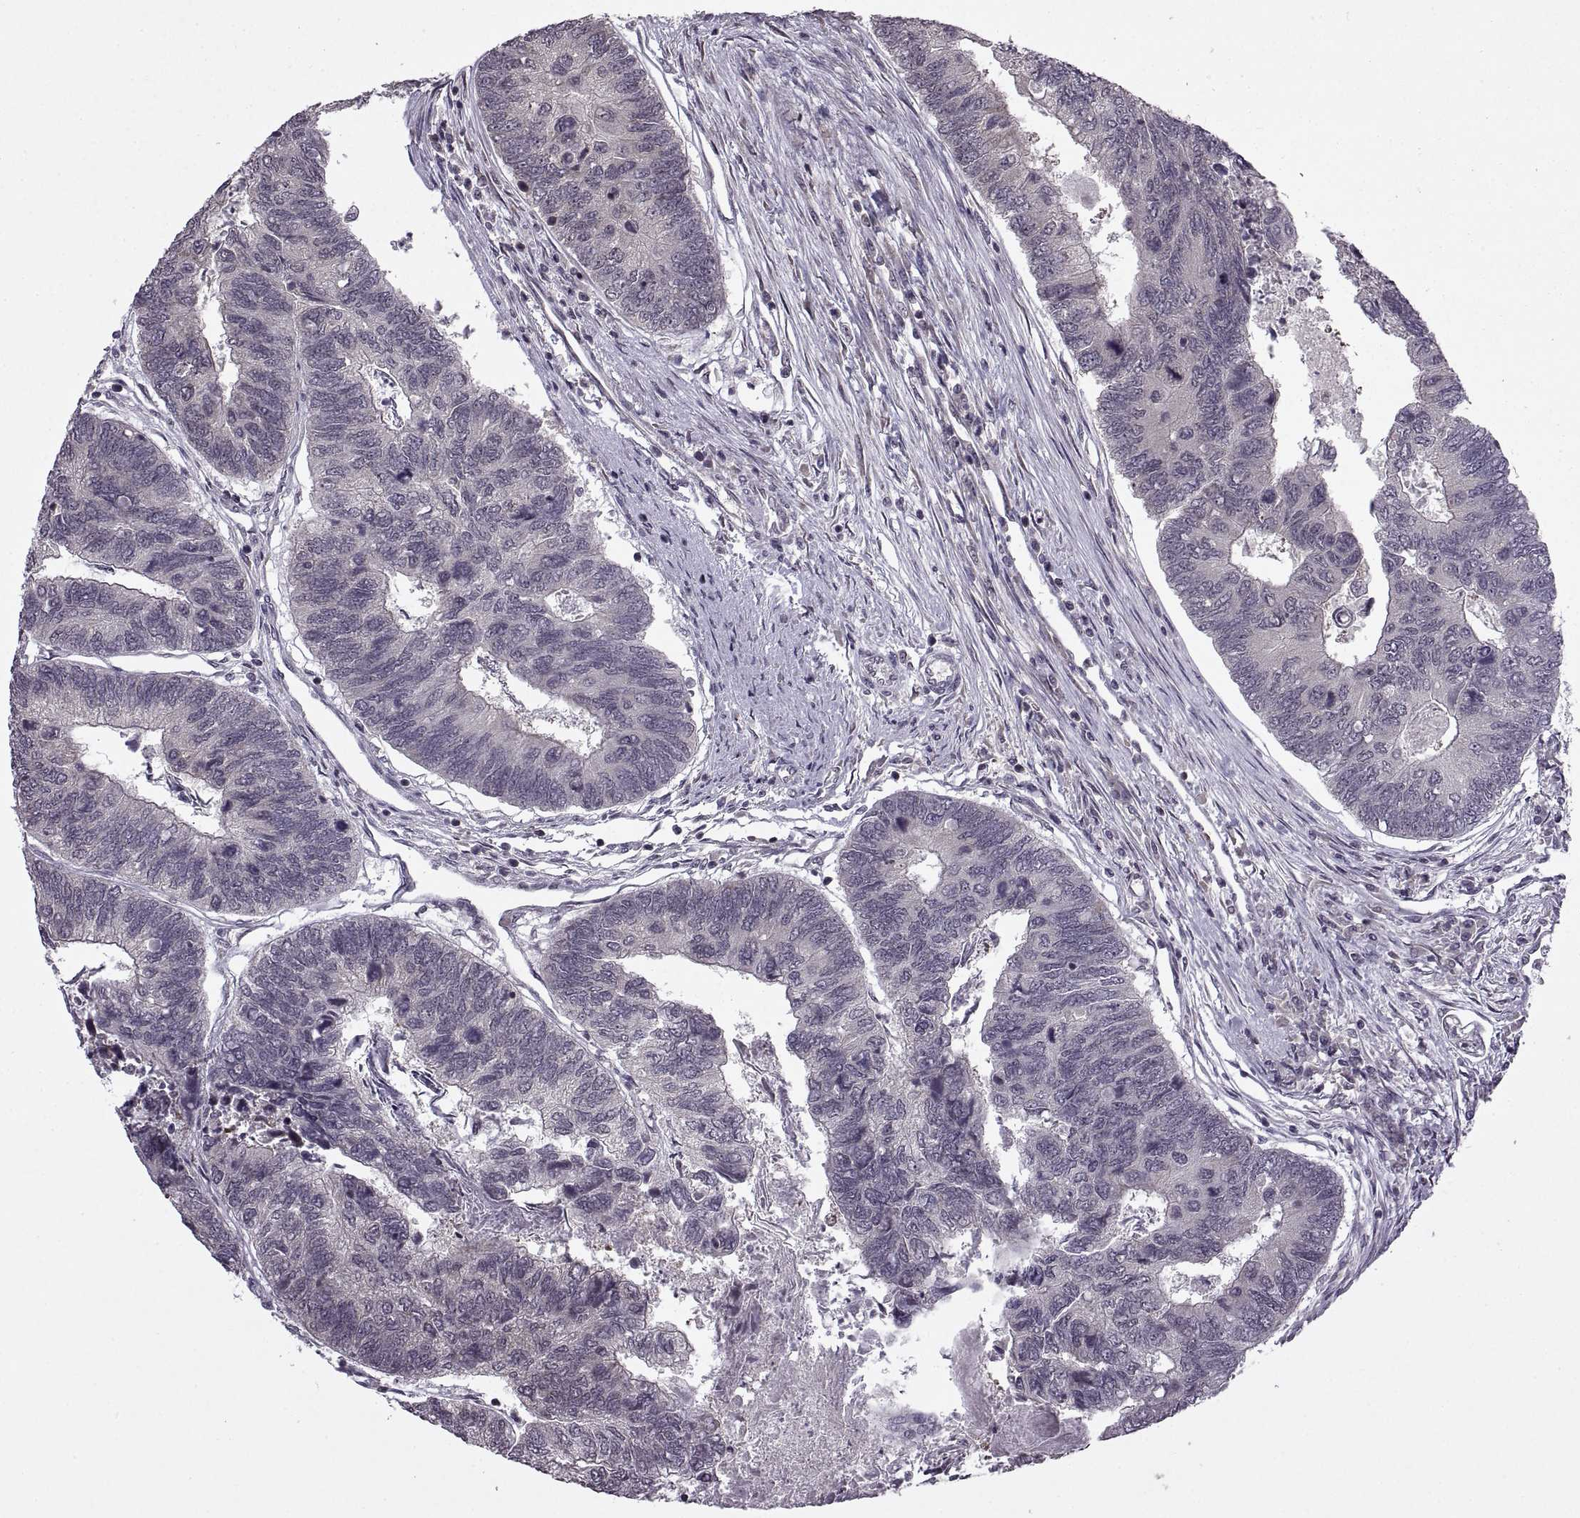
{"staining": {"intensity": "negative", "quantity": "none", "location": "none"}, "tissue": "colorectal cancer", "cell_type": "Tumor cells", "image_type": "cancer", "snomed": [{"axis": "morphology", "description": "Adenocarcinoma, NOS"}, {"axis": "topography", "description": "Colon"}], "caption": "IHC histopathology image of neoplastic tissue: human colorectal cancer (adenocarcinoma) stained with DAB exhibits no significant protein positivity in tumor cells.", "gene": "INTS3", "patient": {"sex": "female", "age": 67}}